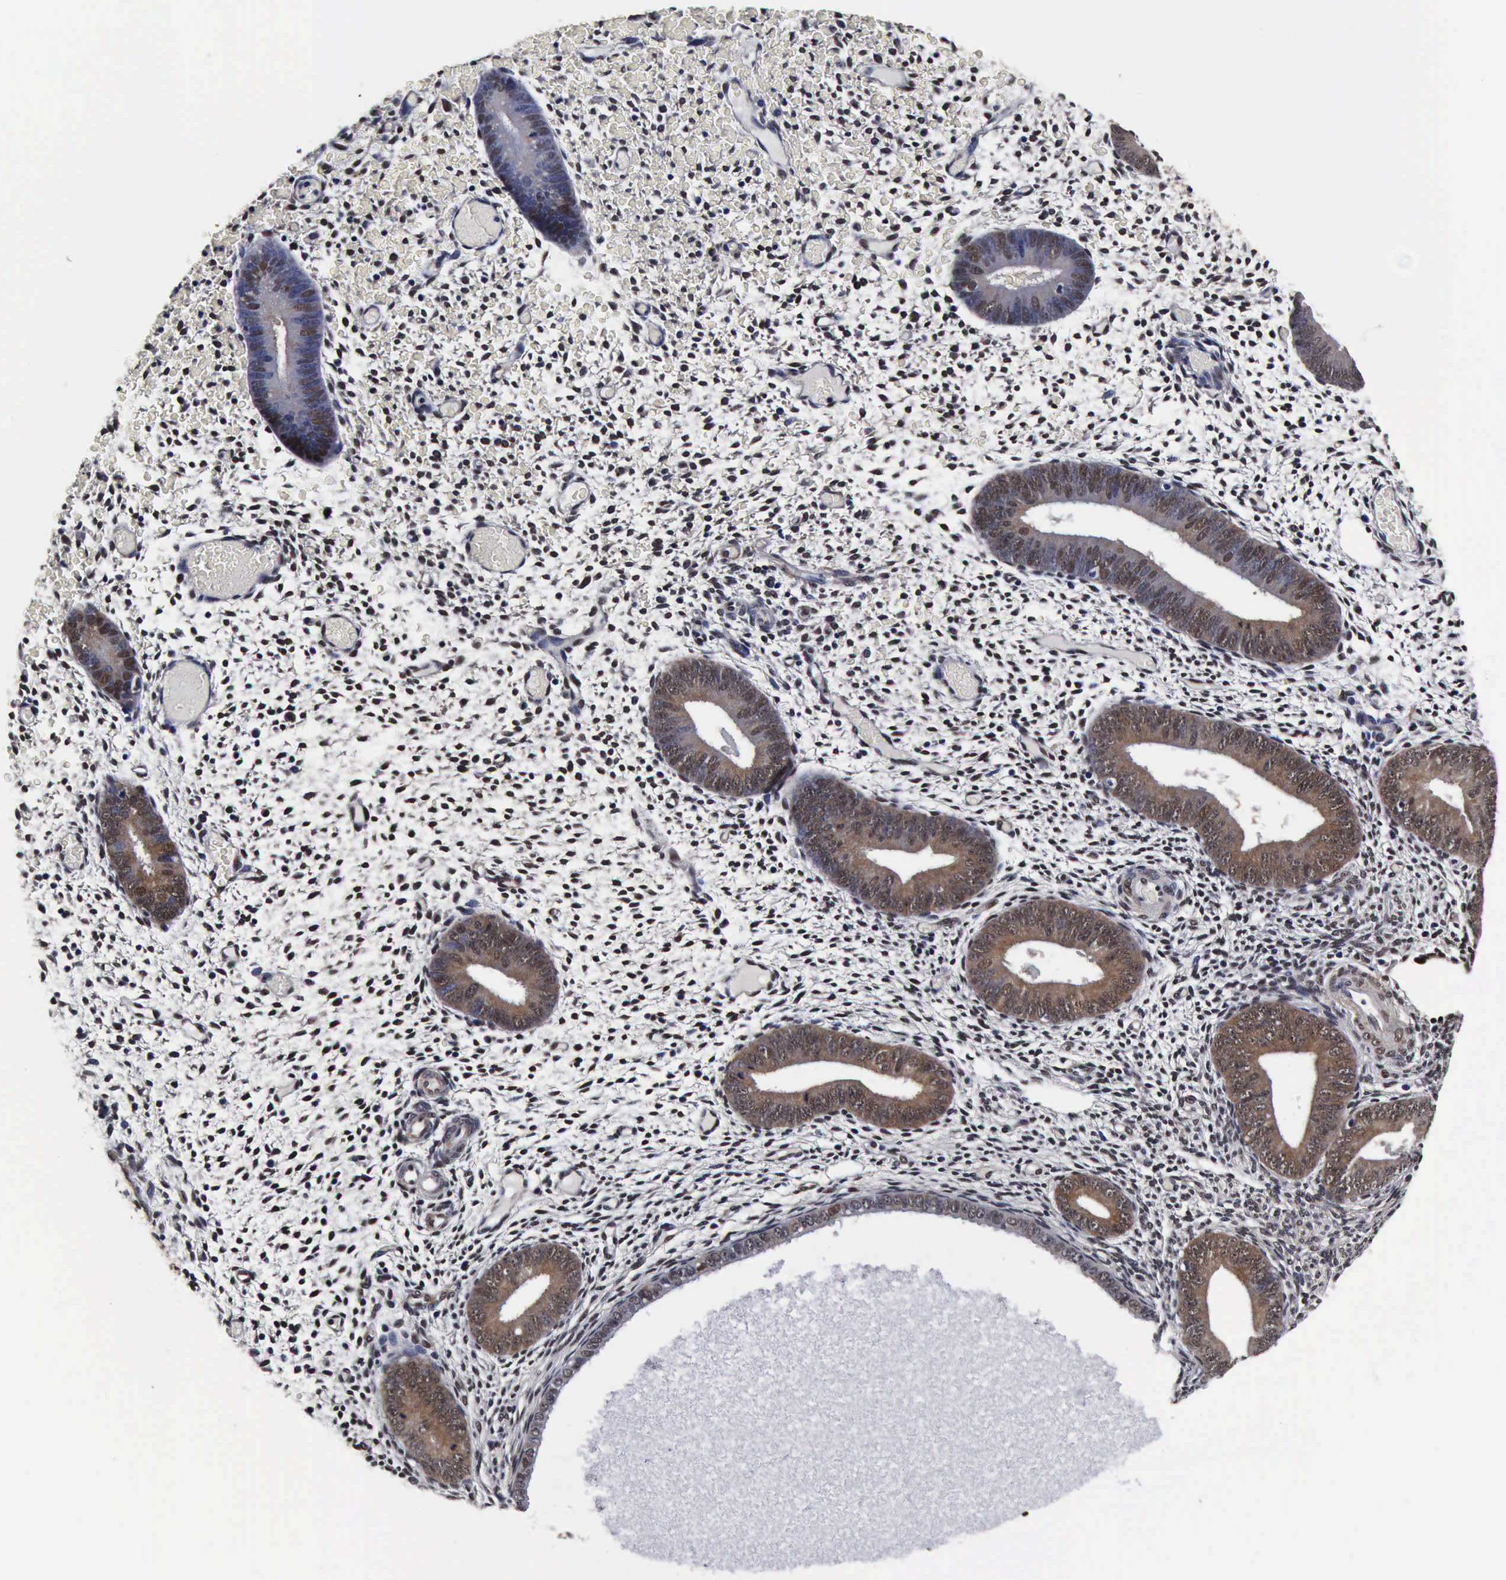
{"staining": {"intensity": "moderate", "quantity": "25%-75%", "location": "none"}, "tissue": "endometrium", "cell_type": "Cells in endometrial stroma", "image_type": "normal", "snomed": [{"axis": "morphology", "description": "Normal tissue, NOS"}, {"axis": "topography", "description": "Endometrium"}], "caption": "Normal endometrium was stained to show a protein in brown. There is medium levels of moderate None staining in approximately 25%-75% of cells in endometrial stroma. Using DAB (brown) and hematoxylin (blue) stains, captured at high magnification using brightfield microscopy.", "gene": "UBC", "patient": {"sex": "female", "age": 42}}